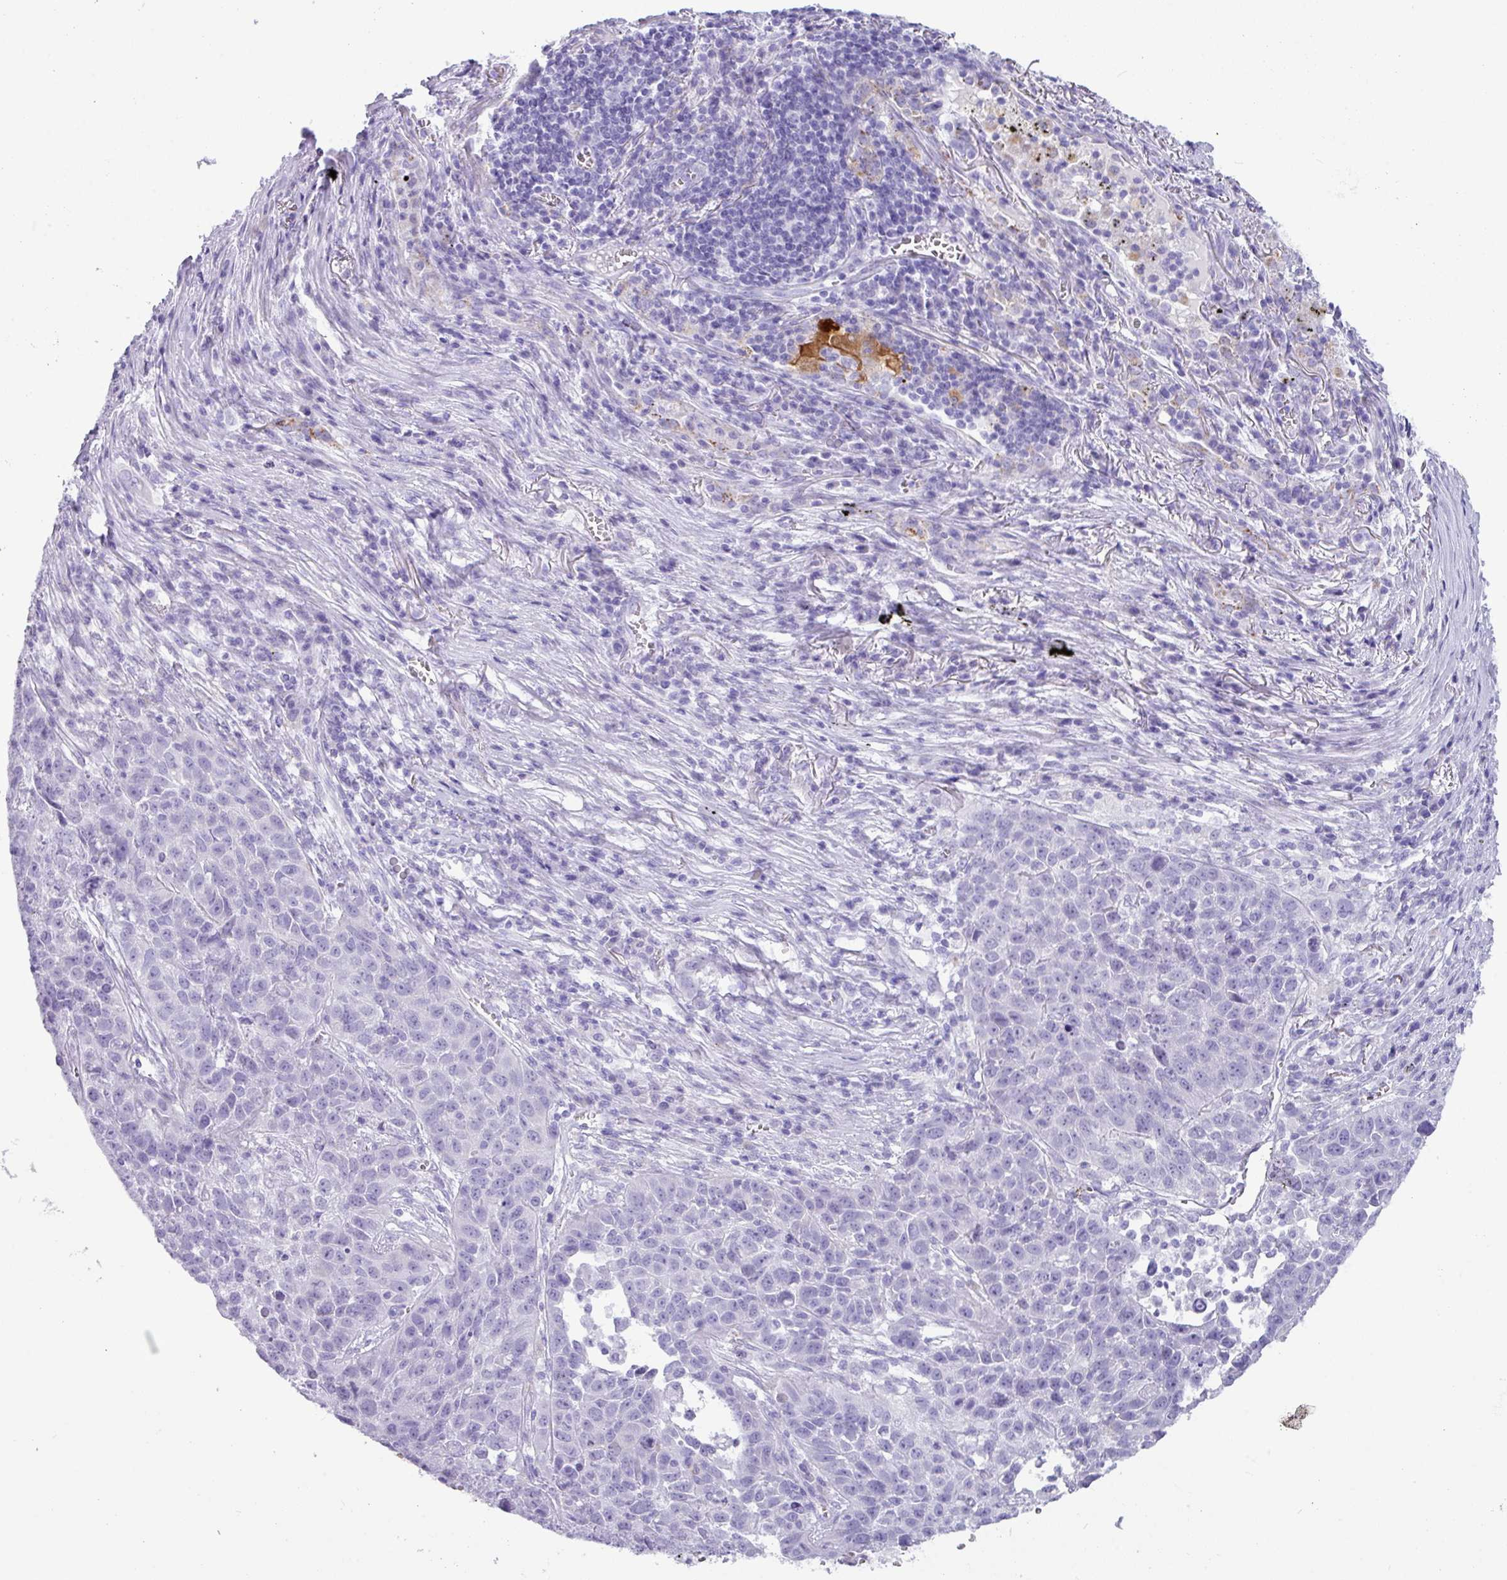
{"staining": {"intensity": "negative", "quantity": "none", "location": "none"}, "tissue": "lung cancer", "cell_type": "Tumor cells", "image_type": "cancer", "snomed": [{"axis": "morphology", "description": "Squamous cell carcinoma, NOS"}, {"axis": "topography", "description": "Lung"}], "caption": "DAB (3,3'-diaminobenzidine) immunohistochemical staining of human squamous cell carcinoma (lung) reveals no significant expression in tumor cells.", "gene": "NCCRP1", "patient": {"sex": "male", "age": 76}}